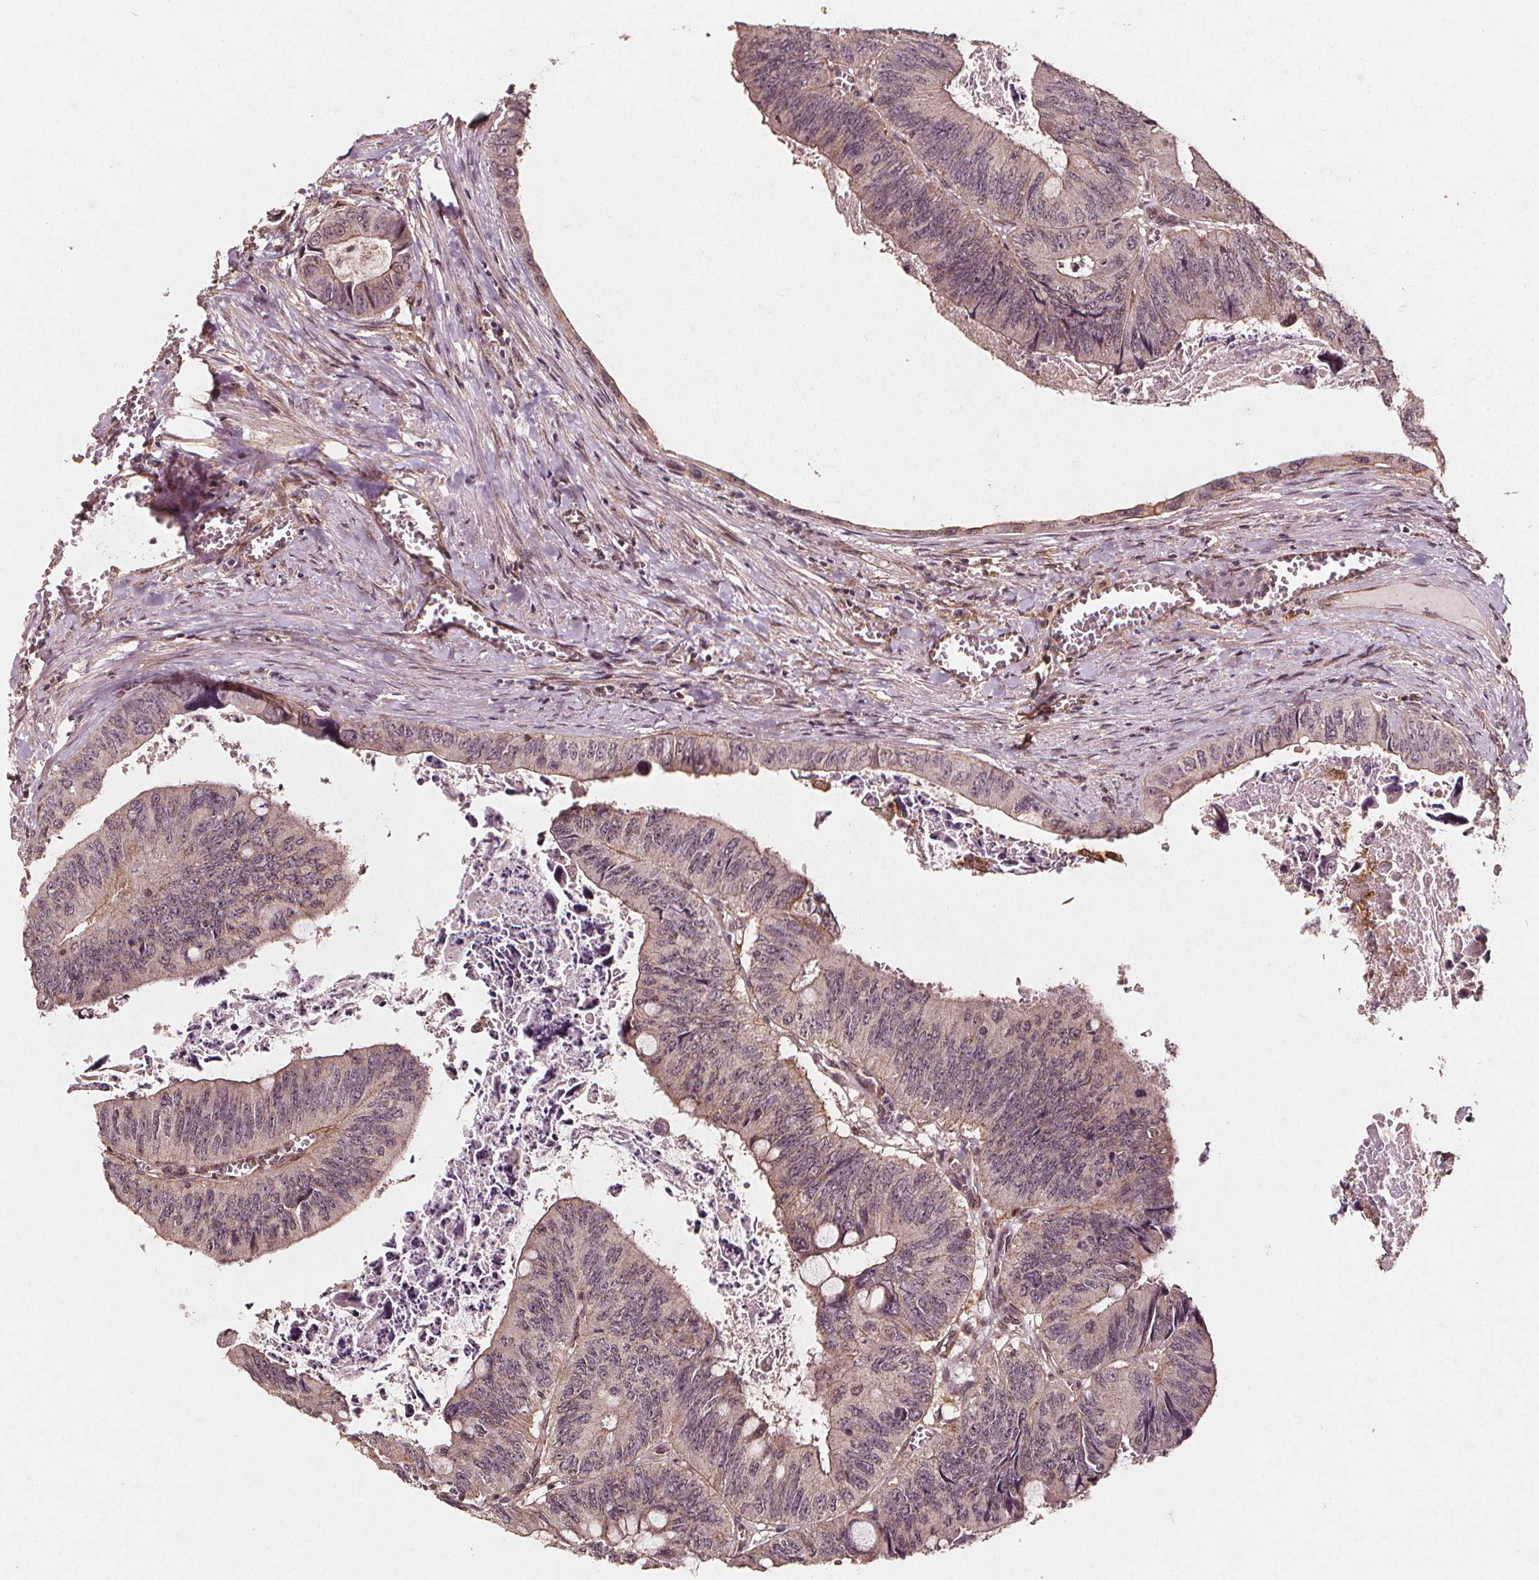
{"staining": {"intensity": "weak", "quantity": "25%-75%", "location": "cytoplasmic/membranous"}, "tissue": "colorectal cancer", "cell_type": "Tumor cells", "image_type": "cancer", "snomed": [{"axis": "morphology", "description": "Adenocarcinoma, NOS"}, {"axis": "topography", "description": "Colon"}], "caption": "This is a micrograph of immunohistochemistry staining of colorectal cancer, which shows weak staining in the cytoplasmic/membranous of tumor cells.", "gene": "ABCA1", "patient": {"sex": "female", "age": 84}}